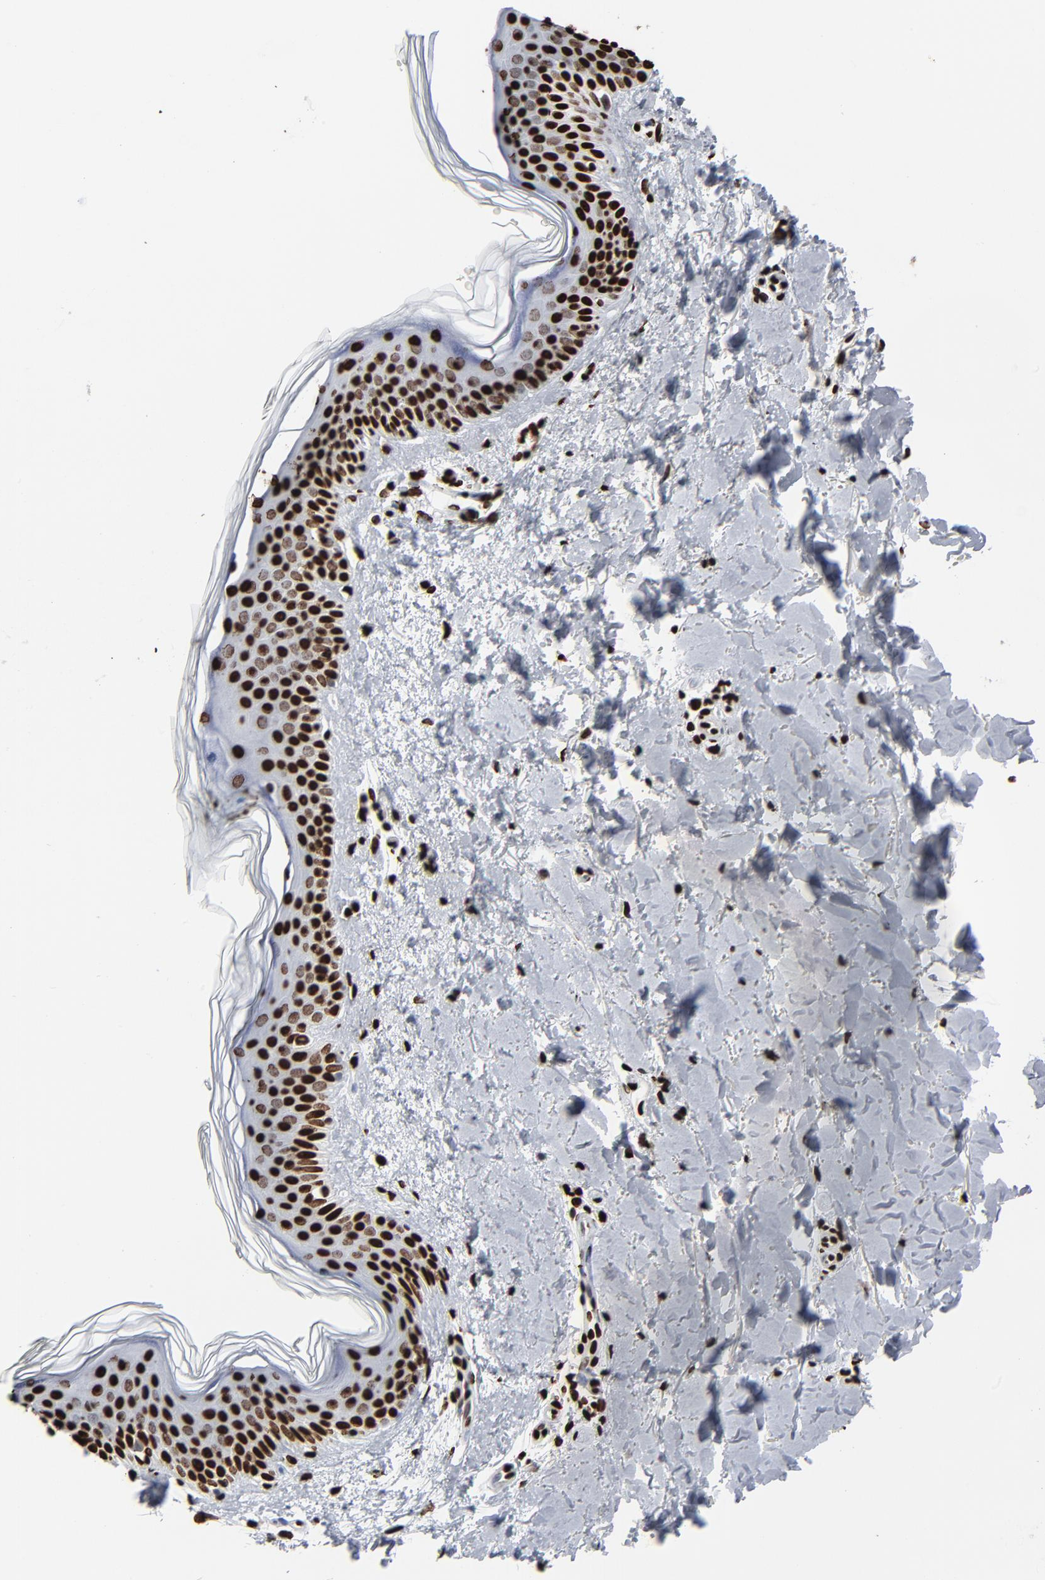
{"staining": {"intensity": "strong", "quantity": ">75%", "location": "nuclear"}, "tissue": "skin", "cell_type": "Fibroblasts", "image_type": "normal", "snomed": [{"axis": "morphology", "description": "Normal tissue, NOS"}, {"axis": "topography", "description": "Skin"}], "caption": "Skin was stained to show a protein in brown. There is high levels of strong nuclear staining in approximately >75% of fibroblasts. The protein is shown in brown color, while the nuclei are stained blue.", "gene": "H3", "patient": {"sex": "female", "age": 56}}